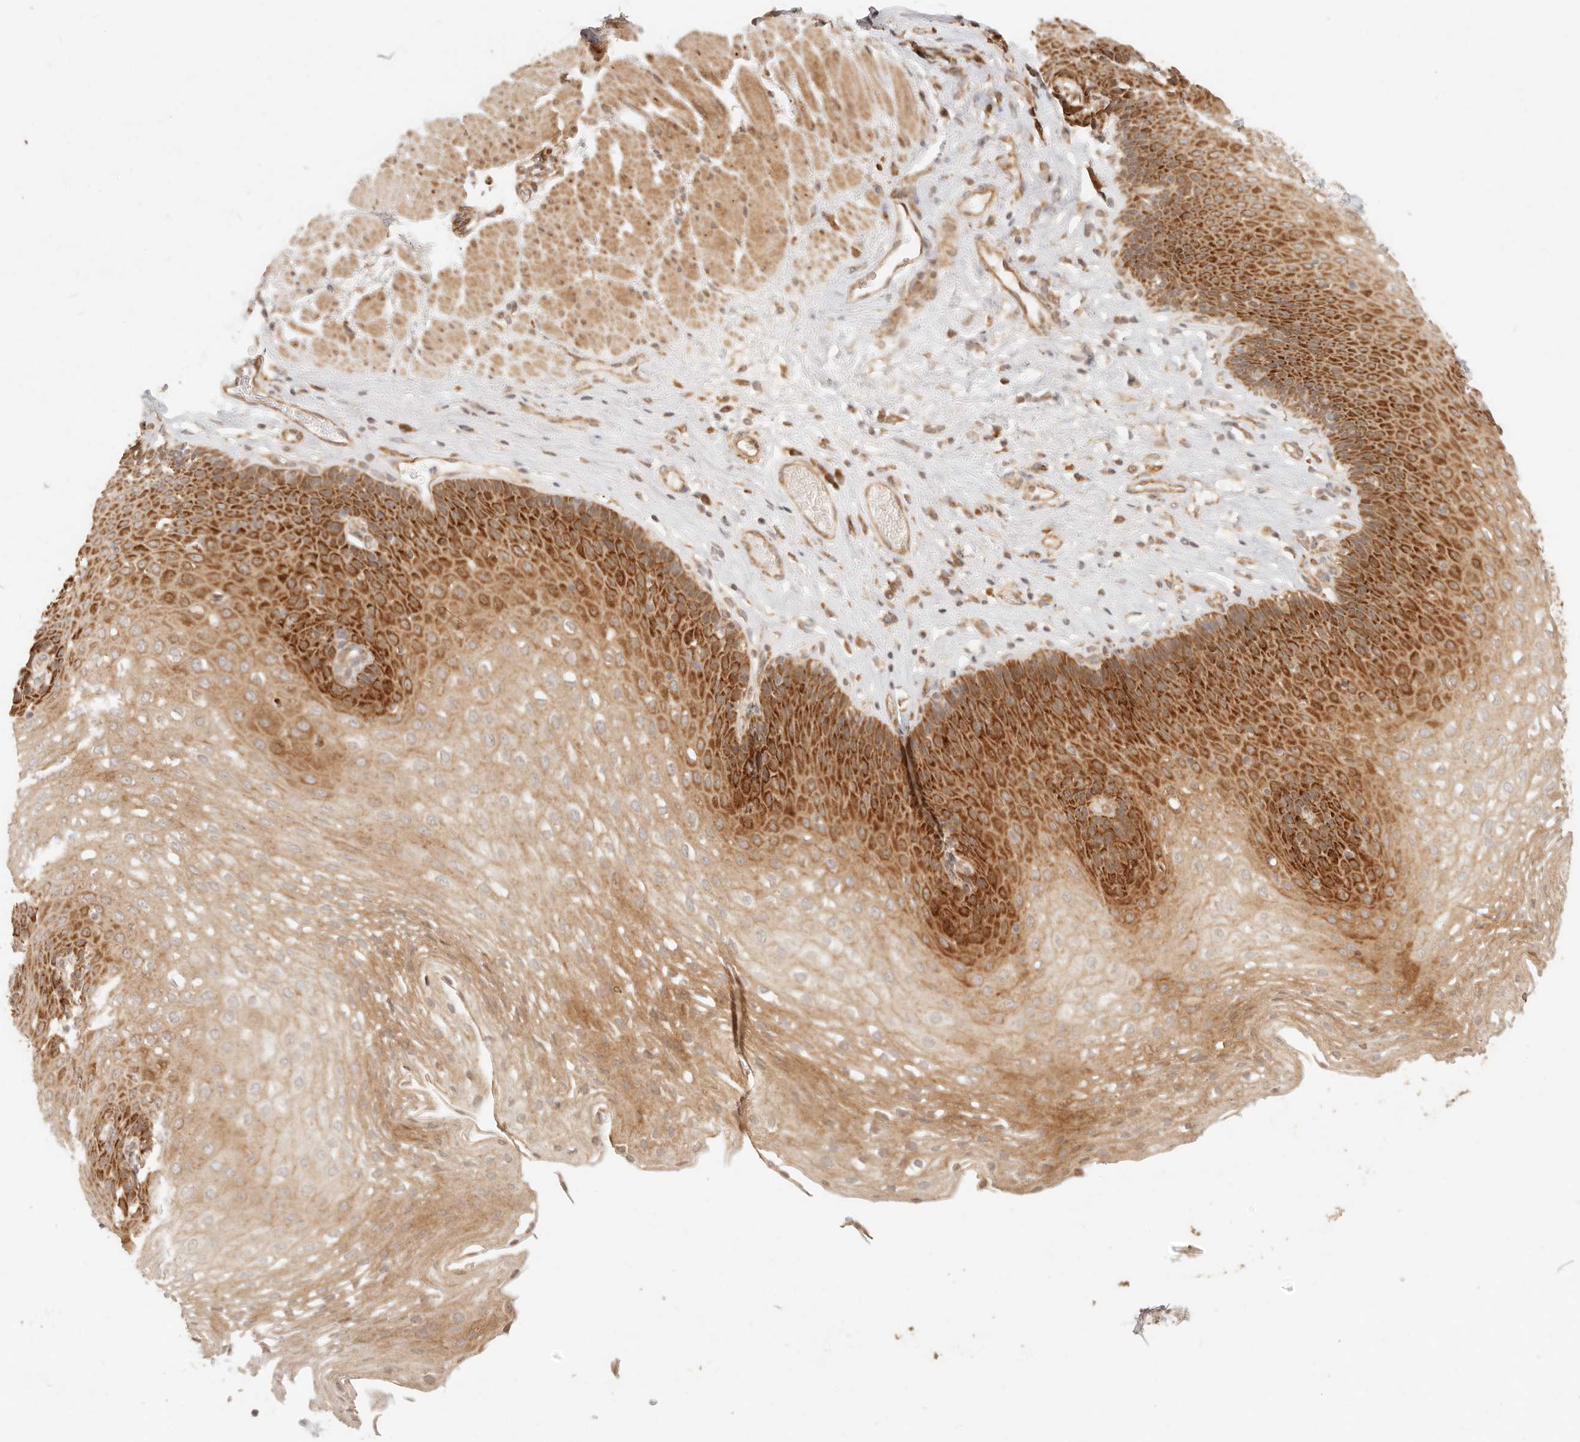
{"staining": {"intensity": "strong", "quantity": "25%-75%", "location": "cytoplasmic/membranous"}, "tissue": "esophagus", "cell_type": "Squamous epithelial cells", "image_type": "normal", "snomed": [{"axis": "morphology", "description": "Normal tissue, NOS"}, {"axis": "topography", "description": "Esophagus"}], "caption": "A high amount of strong cytoplasmic/membranous staining is identified in approximately 25%-75% of squamous epithelial cells in unremarkable esophagus. (DAB (3,3'-diaminobenzidine) = brown stain, brightfield microscopy at high magnification).", "gene": "TIMM17A", "patient": {"sex": "female", "age": 66}}